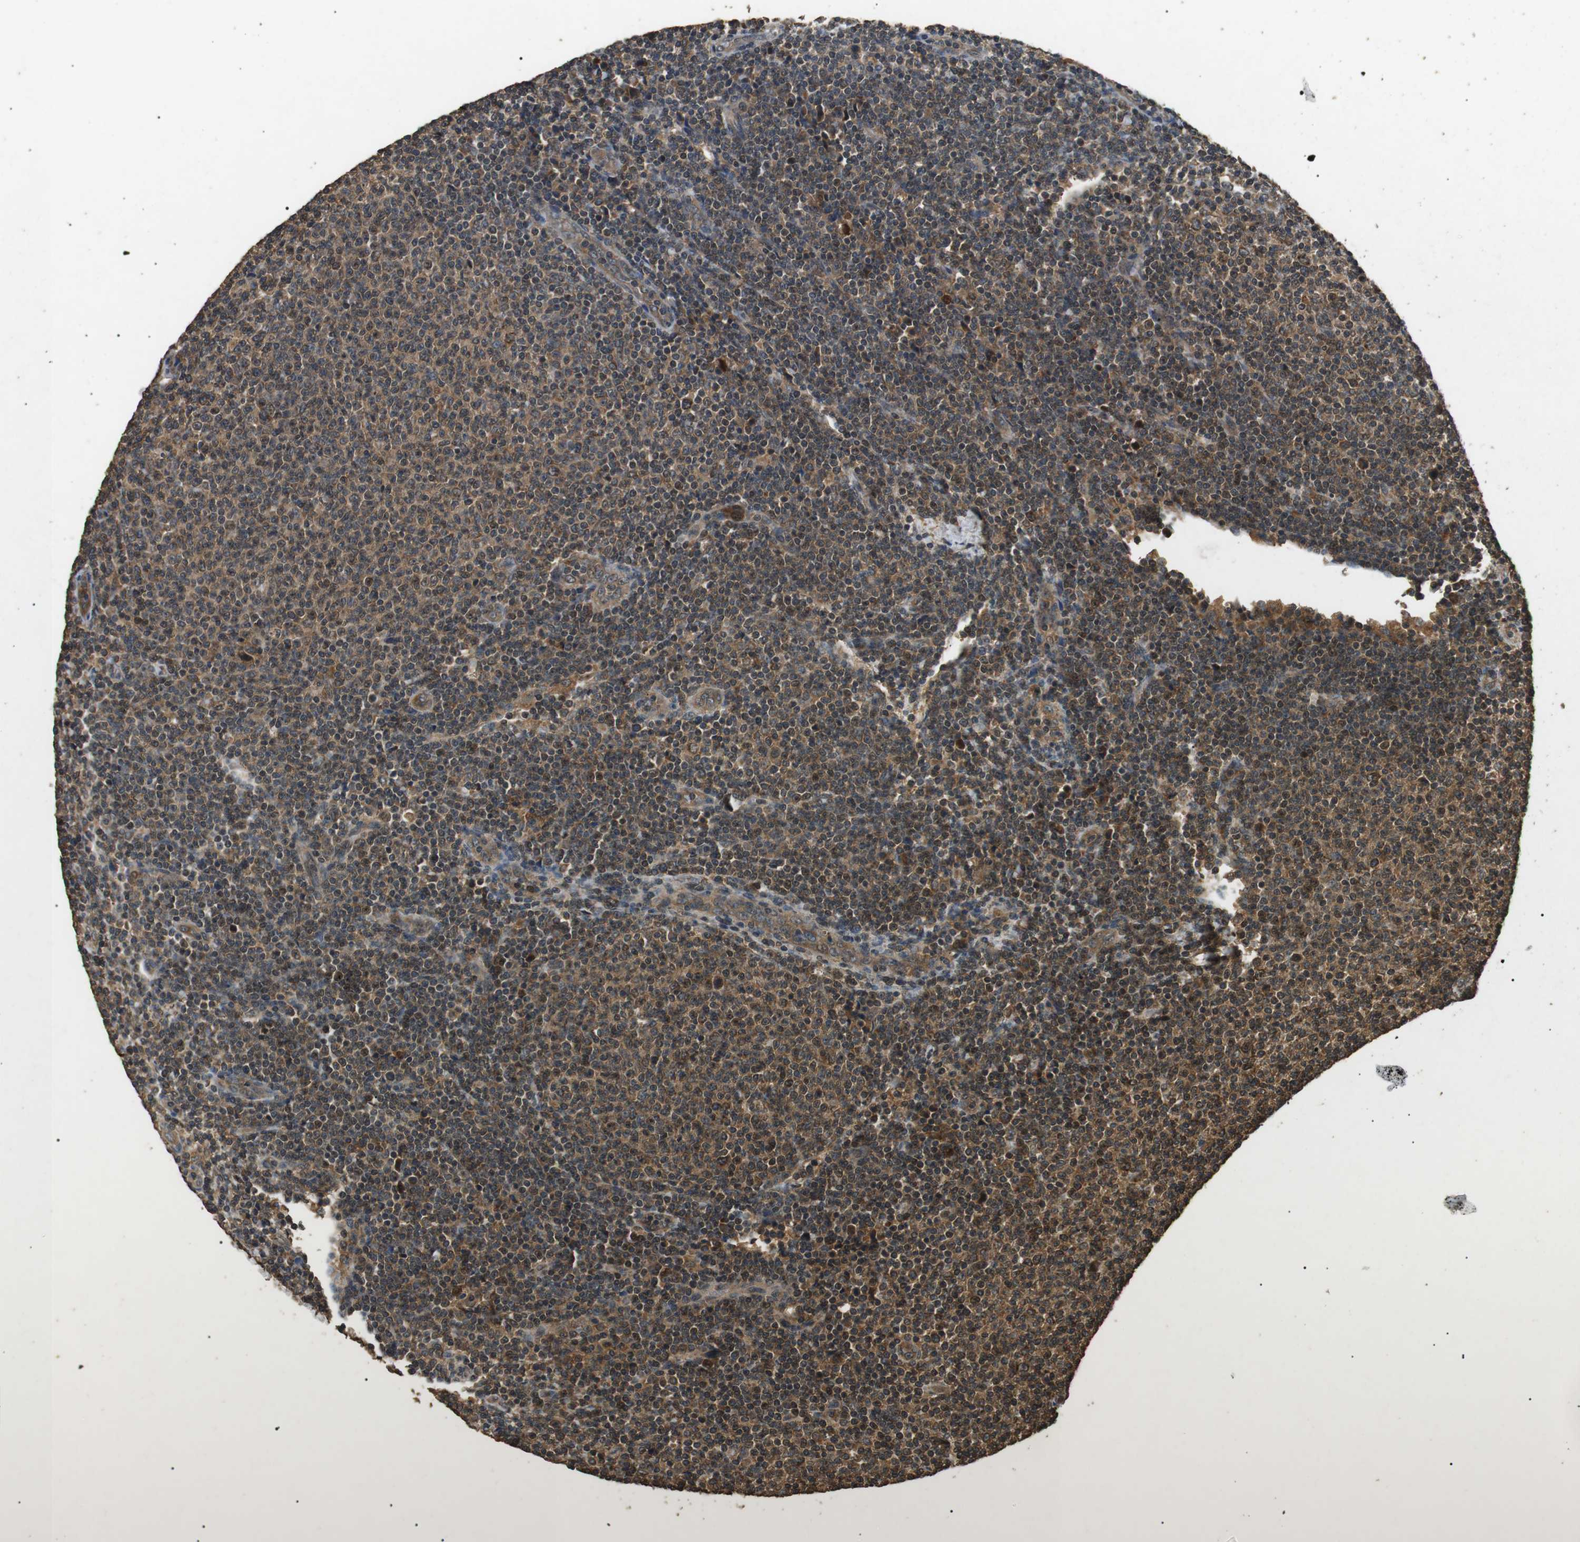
{"staining": {"intensity": "moderate", "quantity": ">75%", "location": "cytoplasmic/membranous"}, "tissue": "lymphoma", "cell_type": "Tumor cells", "image_type": "cancer", "snomed": [{"axis": "morphology", "description": "Malignant lymphoma, non-Hodgkin's type, Low grade"}, {"axis": "topography", "description": "Lymph node"}], "caption": "This is a photomicrograph of immunohistochemistry staining of lymphoma, which shows moderate expression in the cytoplasmic/membranous of tumor cells.", "gene": "TBC1D15", "patient": {"sex": "male", "age": 66}}